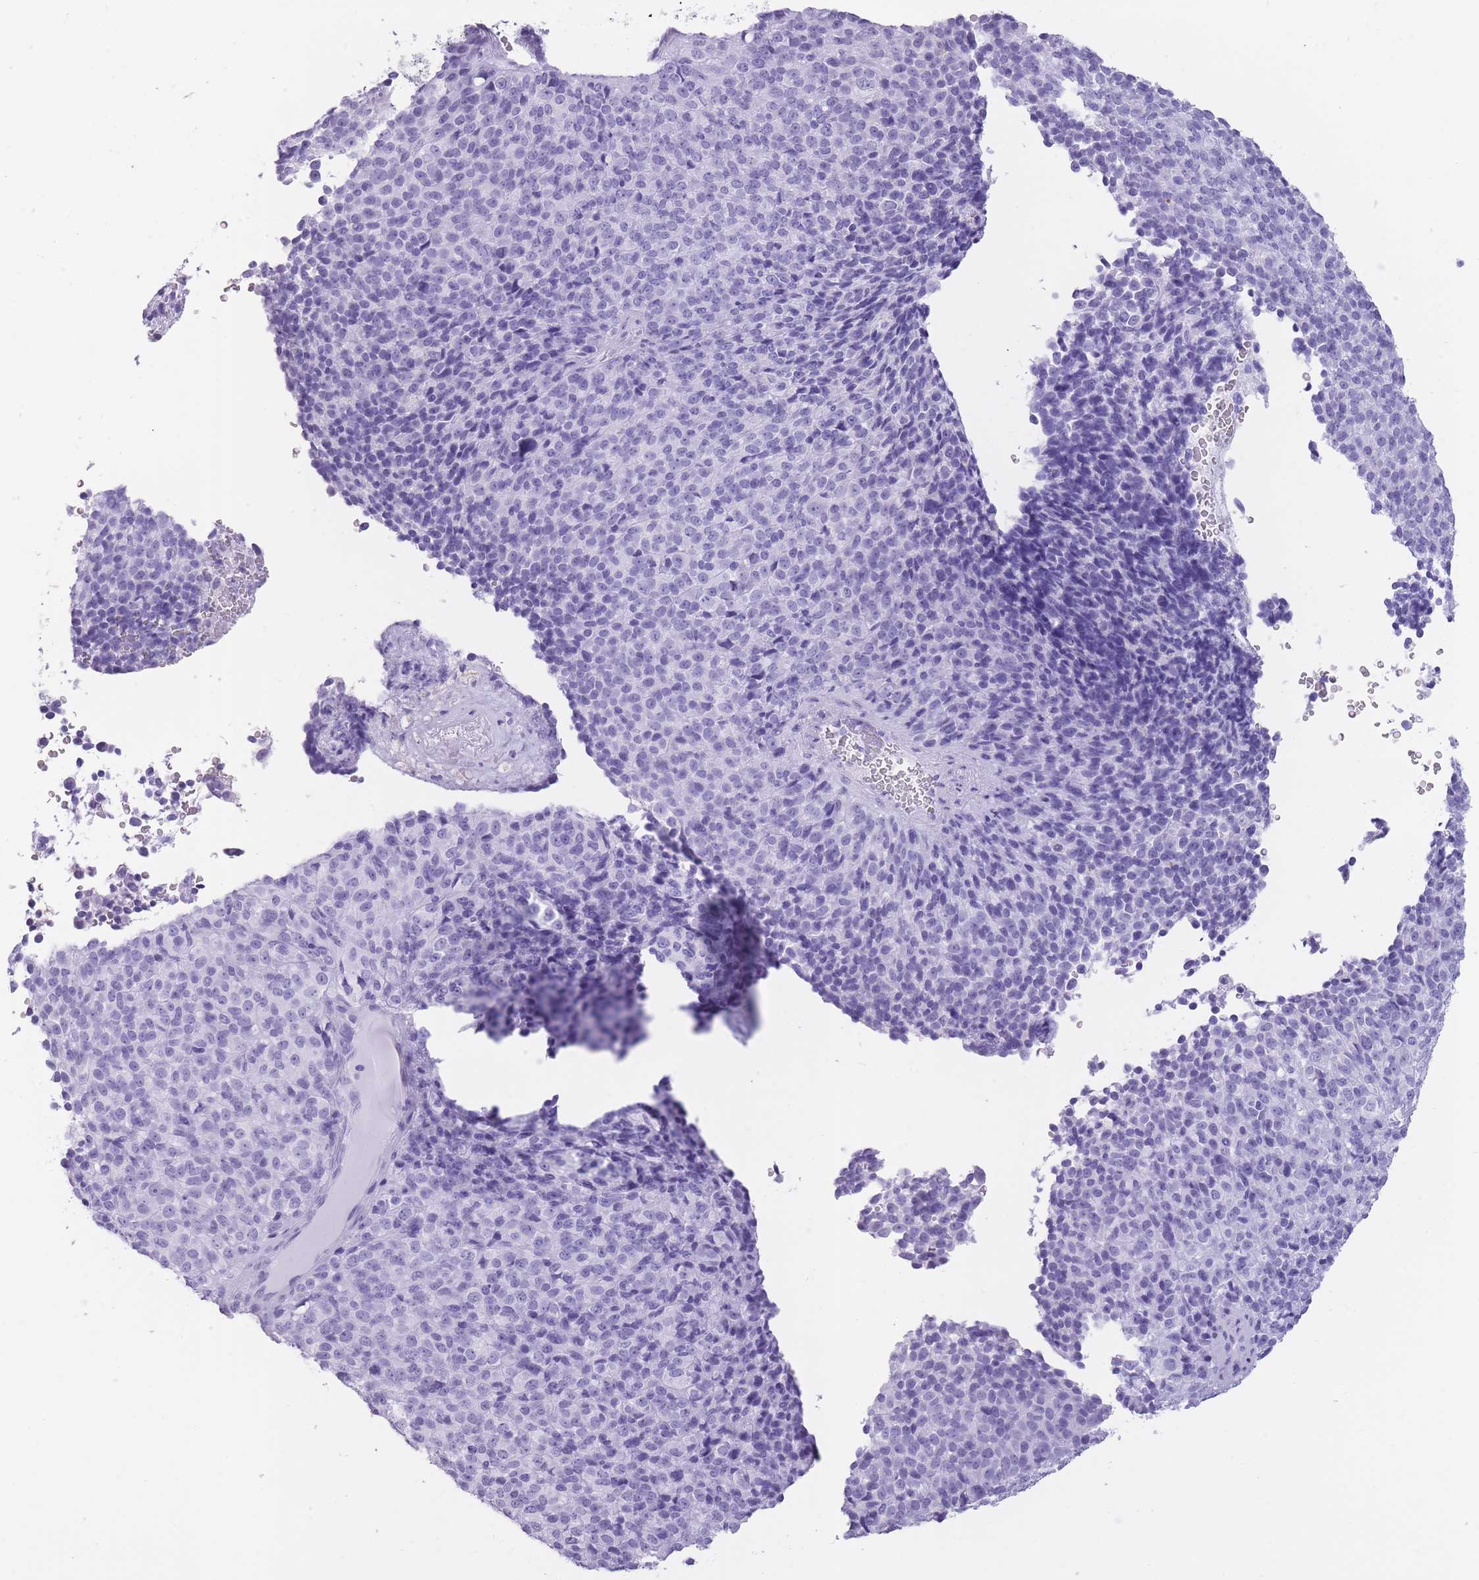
{"staining": {"intensity": "negative", "quantity": "none", "location": "none"}, "tissue": "melanoma", "cell_type": "Tumor cells", "image_type": "cancer", "snomed": [{"axis": "morphology", "description": "Malignant melanoma, Metastatic site"}, {"axis": "topography", "description": "Brain"}], "caption": "A high-resolution photomicrograph shows immunohistochemistry staining of melanoma, which demonstrates no significant positivity in tumor cells.", "gene": "OR4F21", "patient": {"sex": "female", "age": 56}}